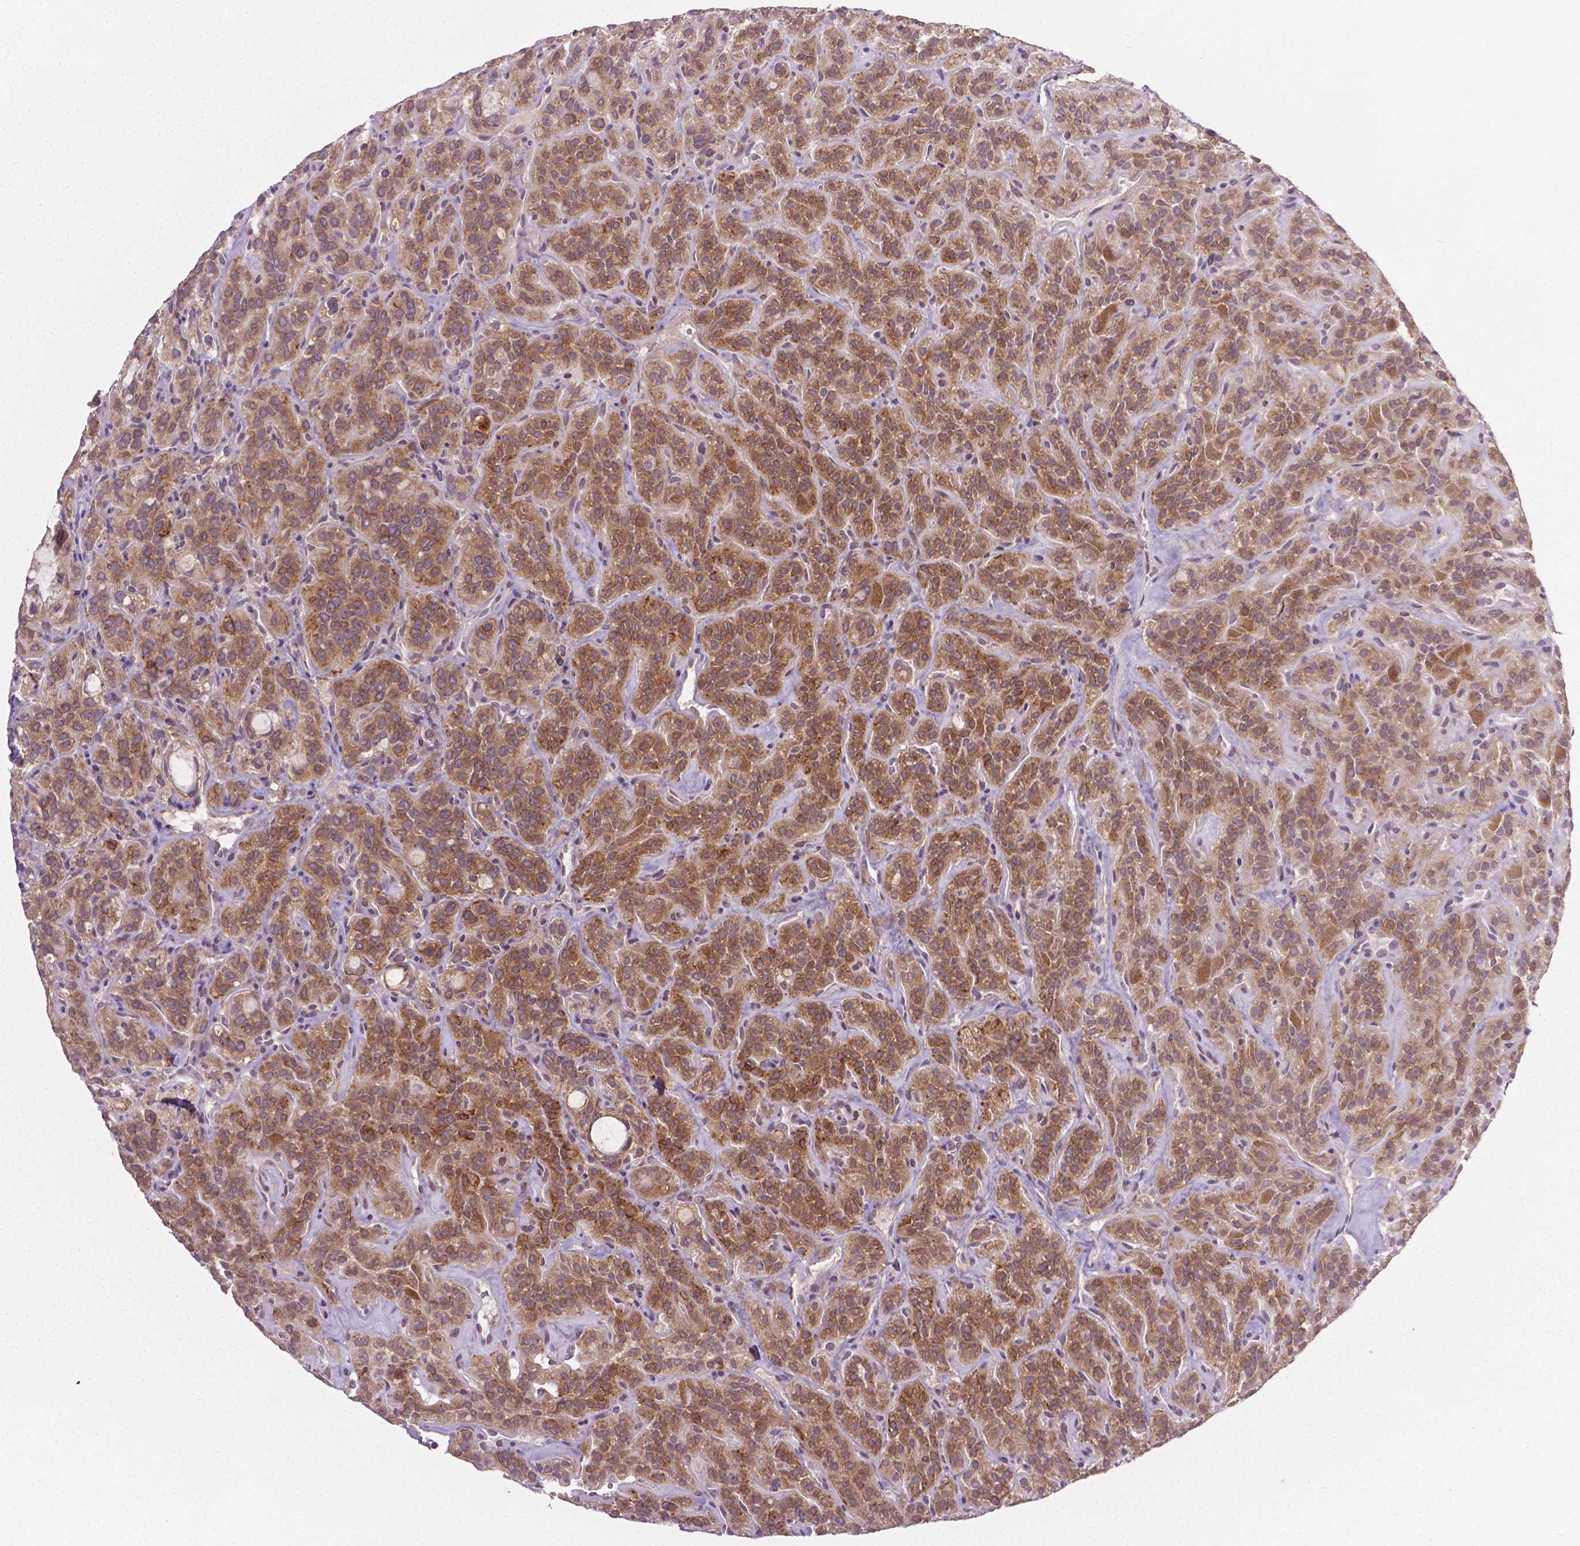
{"staining": {"intensity": "moderate", "quantity": ">75%", "location": "cytoplasmic/membranous"}, "tissue": "thyroid cancer", "cell_type": "Tumor cells", "image_type": "cancer", "snomed": [{"axis": "morphology", "description": "Papillary adenocarcinoma, NOS"}, {"axis": "topography", "description": "Thyroid gland"}], "caption": "Protein expression analysis of human thyroid cancer reveals moderate cytoplasmic/membranous expression in about >75% of tumor cells.", "gene": "PRAG1", "patient": {"sex": "female", "age": 45}}